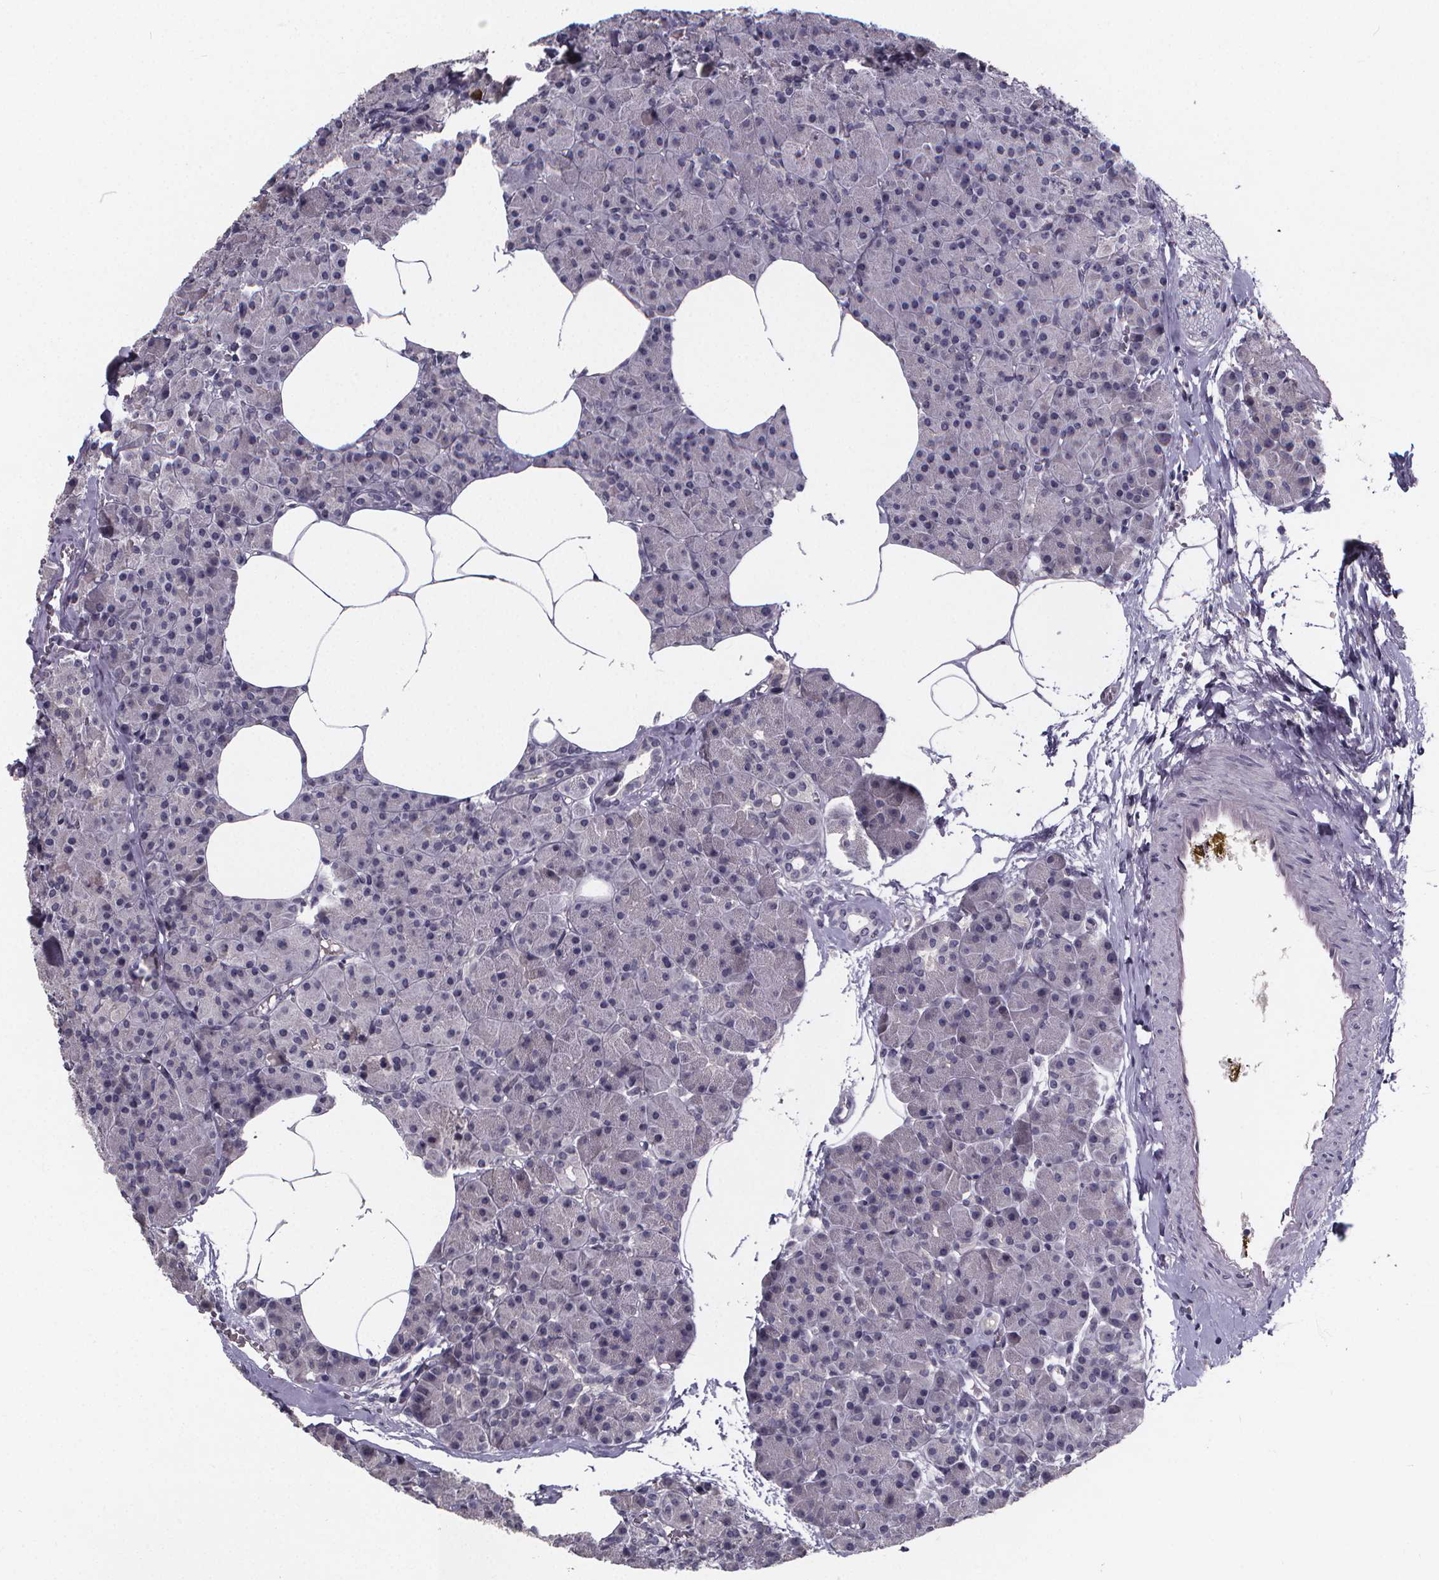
{"staining": {"intensity": "negative", "quantity": "none", "location": "none"}, "tissue": "pancreas", "cell_type": "Exocrine glandular cells", "image_type": "normal", "snomed": [{"axis": "morphology", "description": "Normal tissue, NOS"}, {"axis": "topography", "description": "Pancreas"}], "caption": "A high-resolution micrograph shows immunohistochemistry staining of normal pancreas, which displays no significant staining in exocrine glandular cells.", "gene": "AGT", "patient": {"sex": "female", "age": 45}}